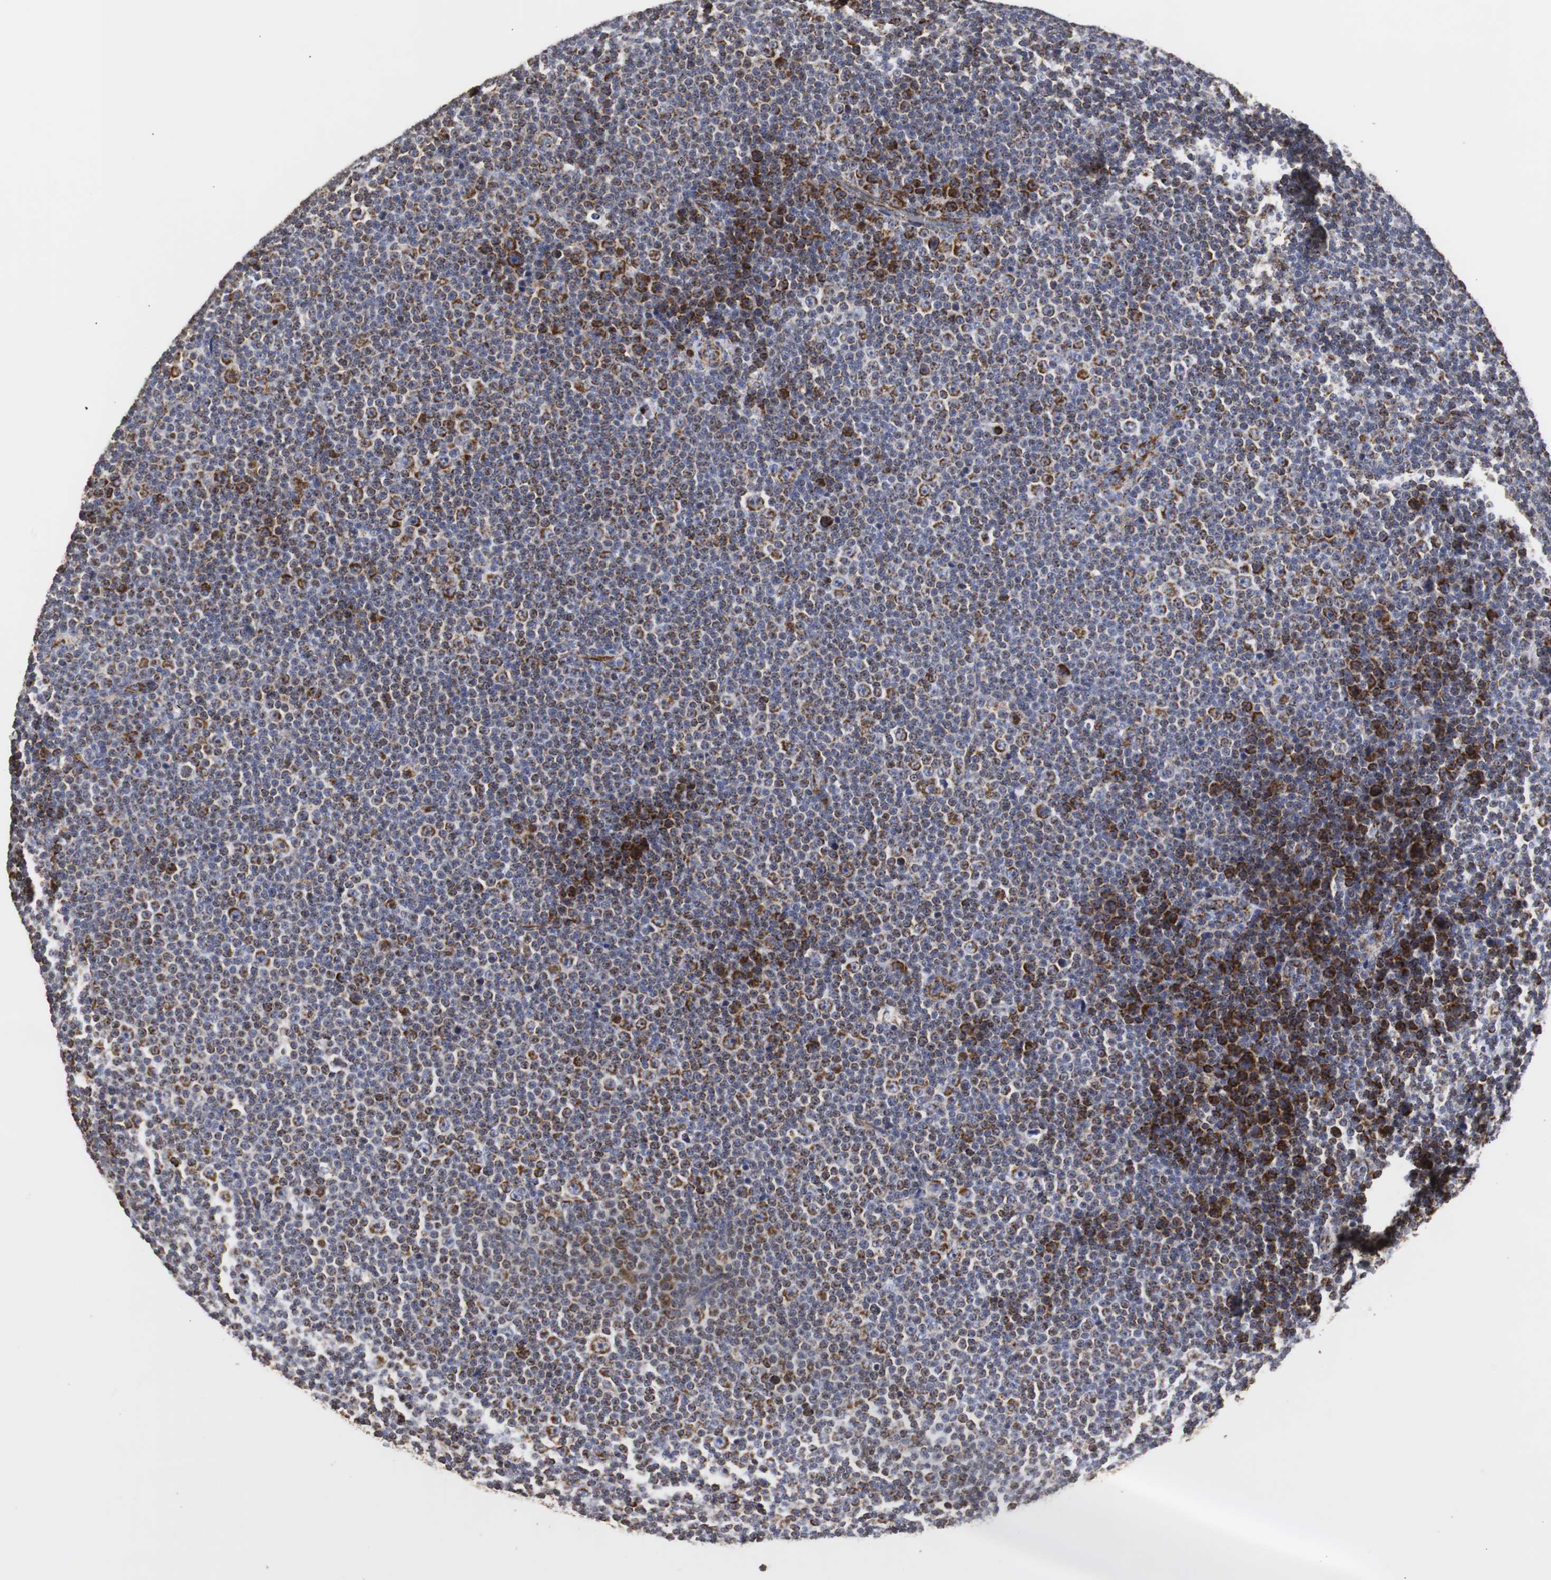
{"staining": {"intensity": "strong", "quantity": "25%-75%", "location": "cytoplasmic/membranous"}, "tissue": "lymphoma", "cell_type": "Tumor cells", "image_type": "cancer", "snomed": [{"axis": "morphology", "description": "Malignant lymphoma, non-Hodgkin's type, Low grade"}, {"axis": "topography", "description": "Lymph node"}], "caption": "Immunohistochemistry micrograph of human lymphoma stained for a protein (brown), which shows high levels of strong cytoplasmic/membranous positivity in approximately 25%-75% of tumor cells.", "gene": "HSD17B10", "patient": {"sex": "female", "age": 67}}